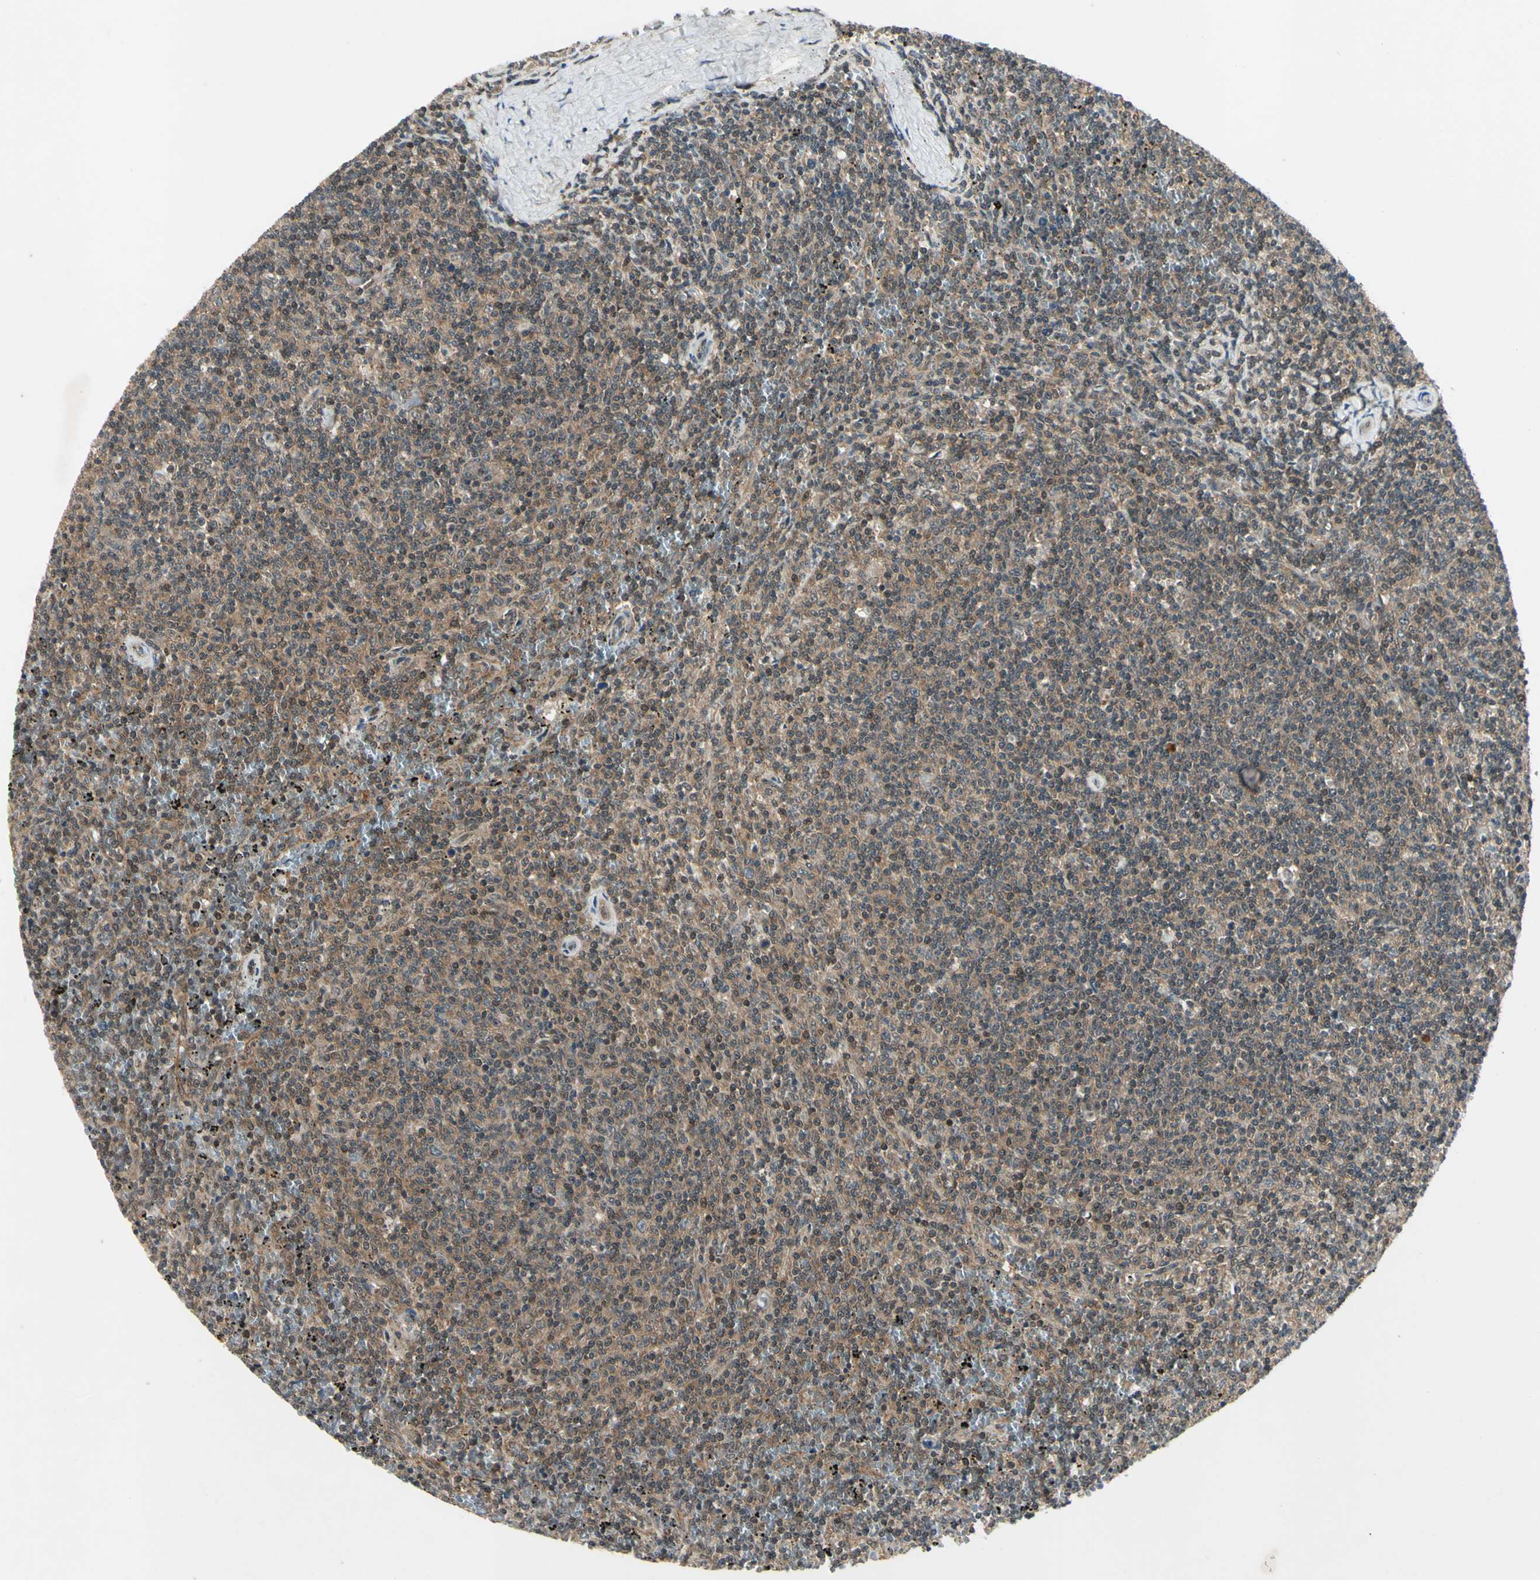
{"staining": {"intensity": "weak", "quantity": ">75%", "location": "cytoplasmic/membranous"}, "tissue": "lymphoma", "cell_type": "Tumor cells", "image_type": "cancer", "snomed": [{"axis": "morphology", "description": "Malignant lymphoma, non-Hodgkin's type, Low grade"}, {"axis": "topography", "description": "Spleen"}], "caption": "Immunohistochemical staining of human malignant lymphoma, non-Hodgkin's type (low-grade) exhibits low levels of weak cytoplasmic/membranous protein expression in approximately >75% of tumor cells.", "gene": "PSMD5", "patient": {"sex": "female", "age": 50}}